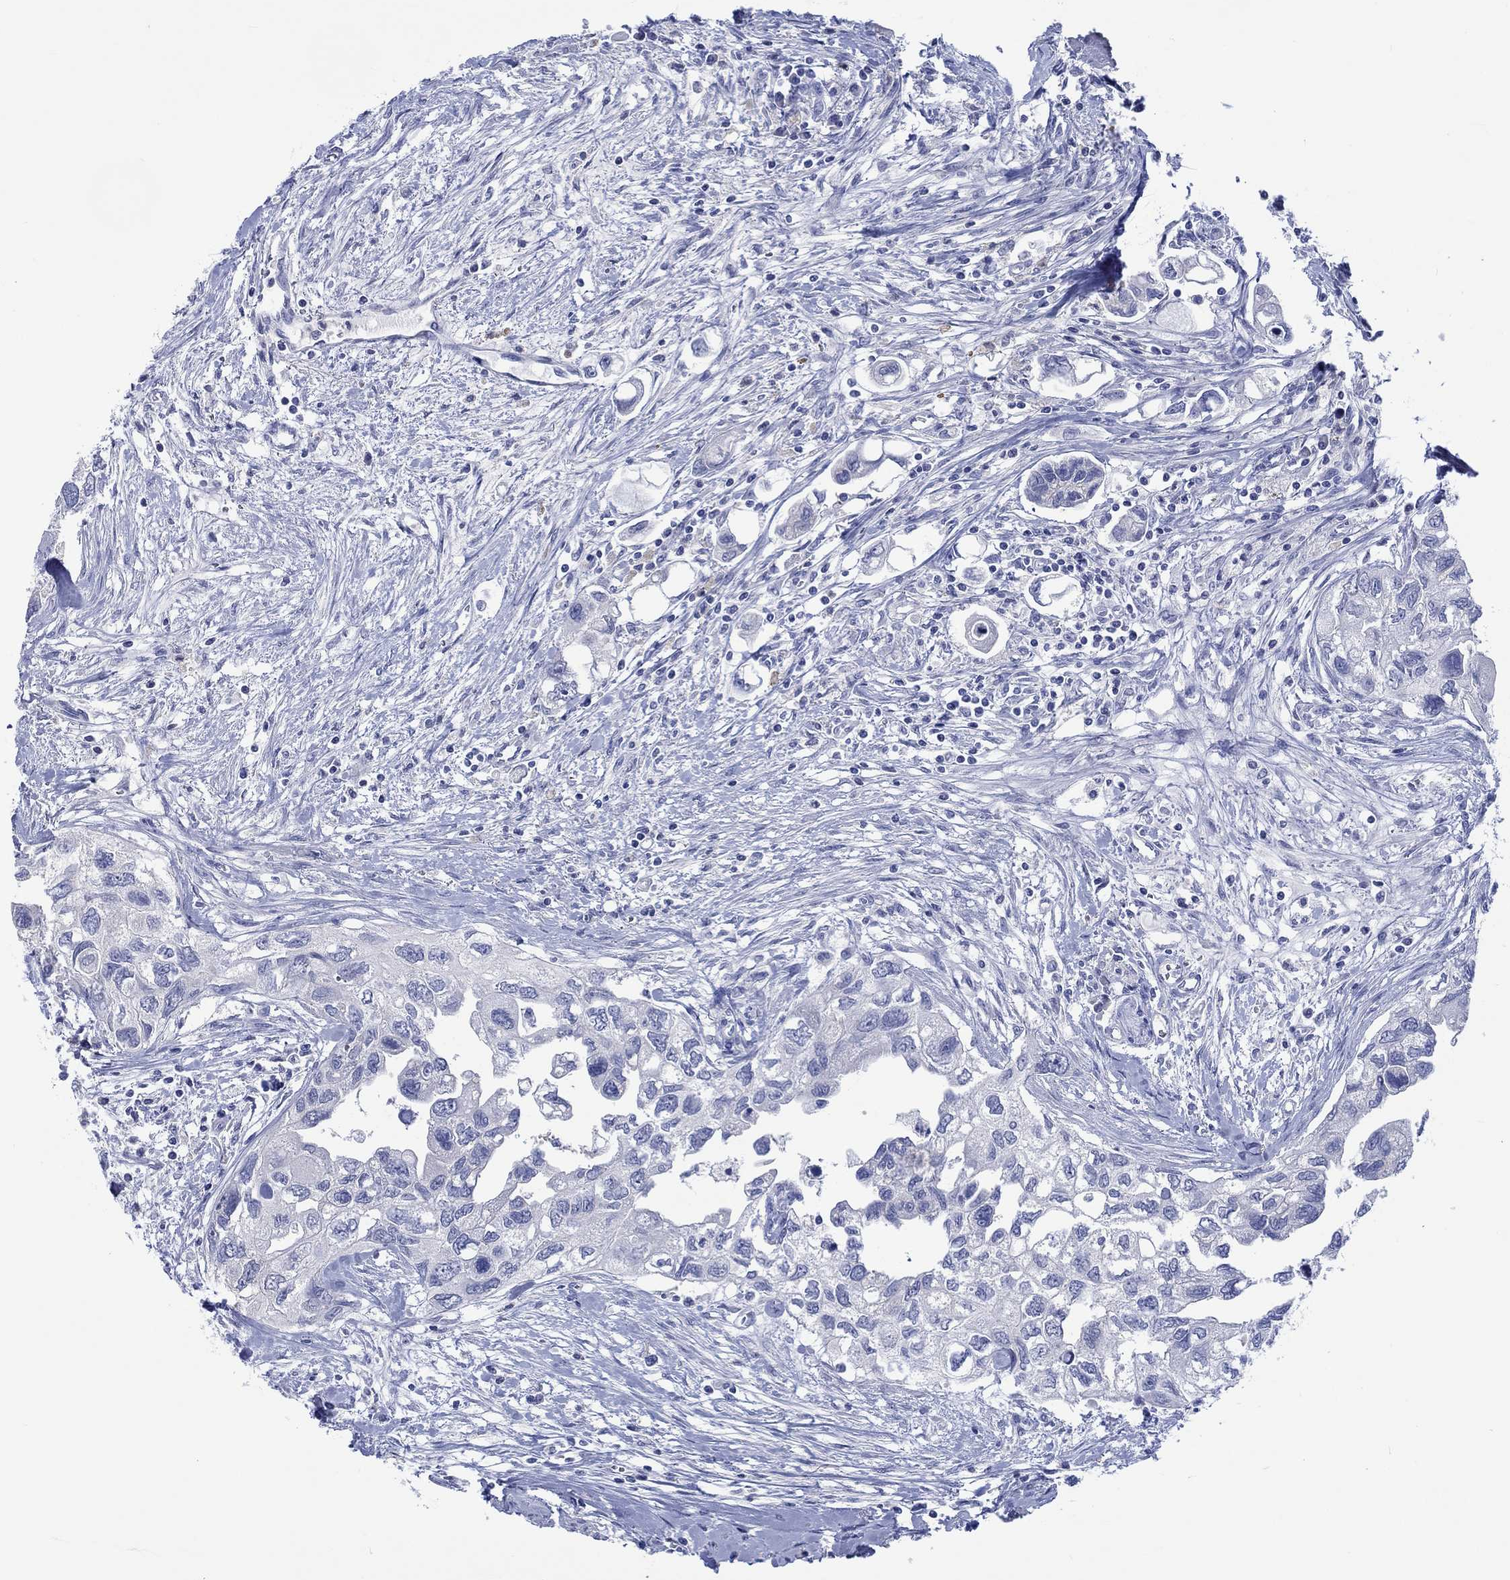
{"staining": {"intensity": "negative", "quantity": "none", "location": "none"}, "tissue": "urothelial cancer", "cell_type": "Tumor cells", "image_type": "cancer", "snomed": [{"axis": "morphology", "description": "Urothelial carcinoma, High grade"}, {"axis": "topography", "description": "Urinary bladder"}], "caption": "High power microscopy micrograph of an immunohistochemistry (IHC) micrograph of urothelial cancer, revealing no significant staining in tumor cells.", "gene": "TOMM20L", "patient": {"sex": "male", "age": 59}}